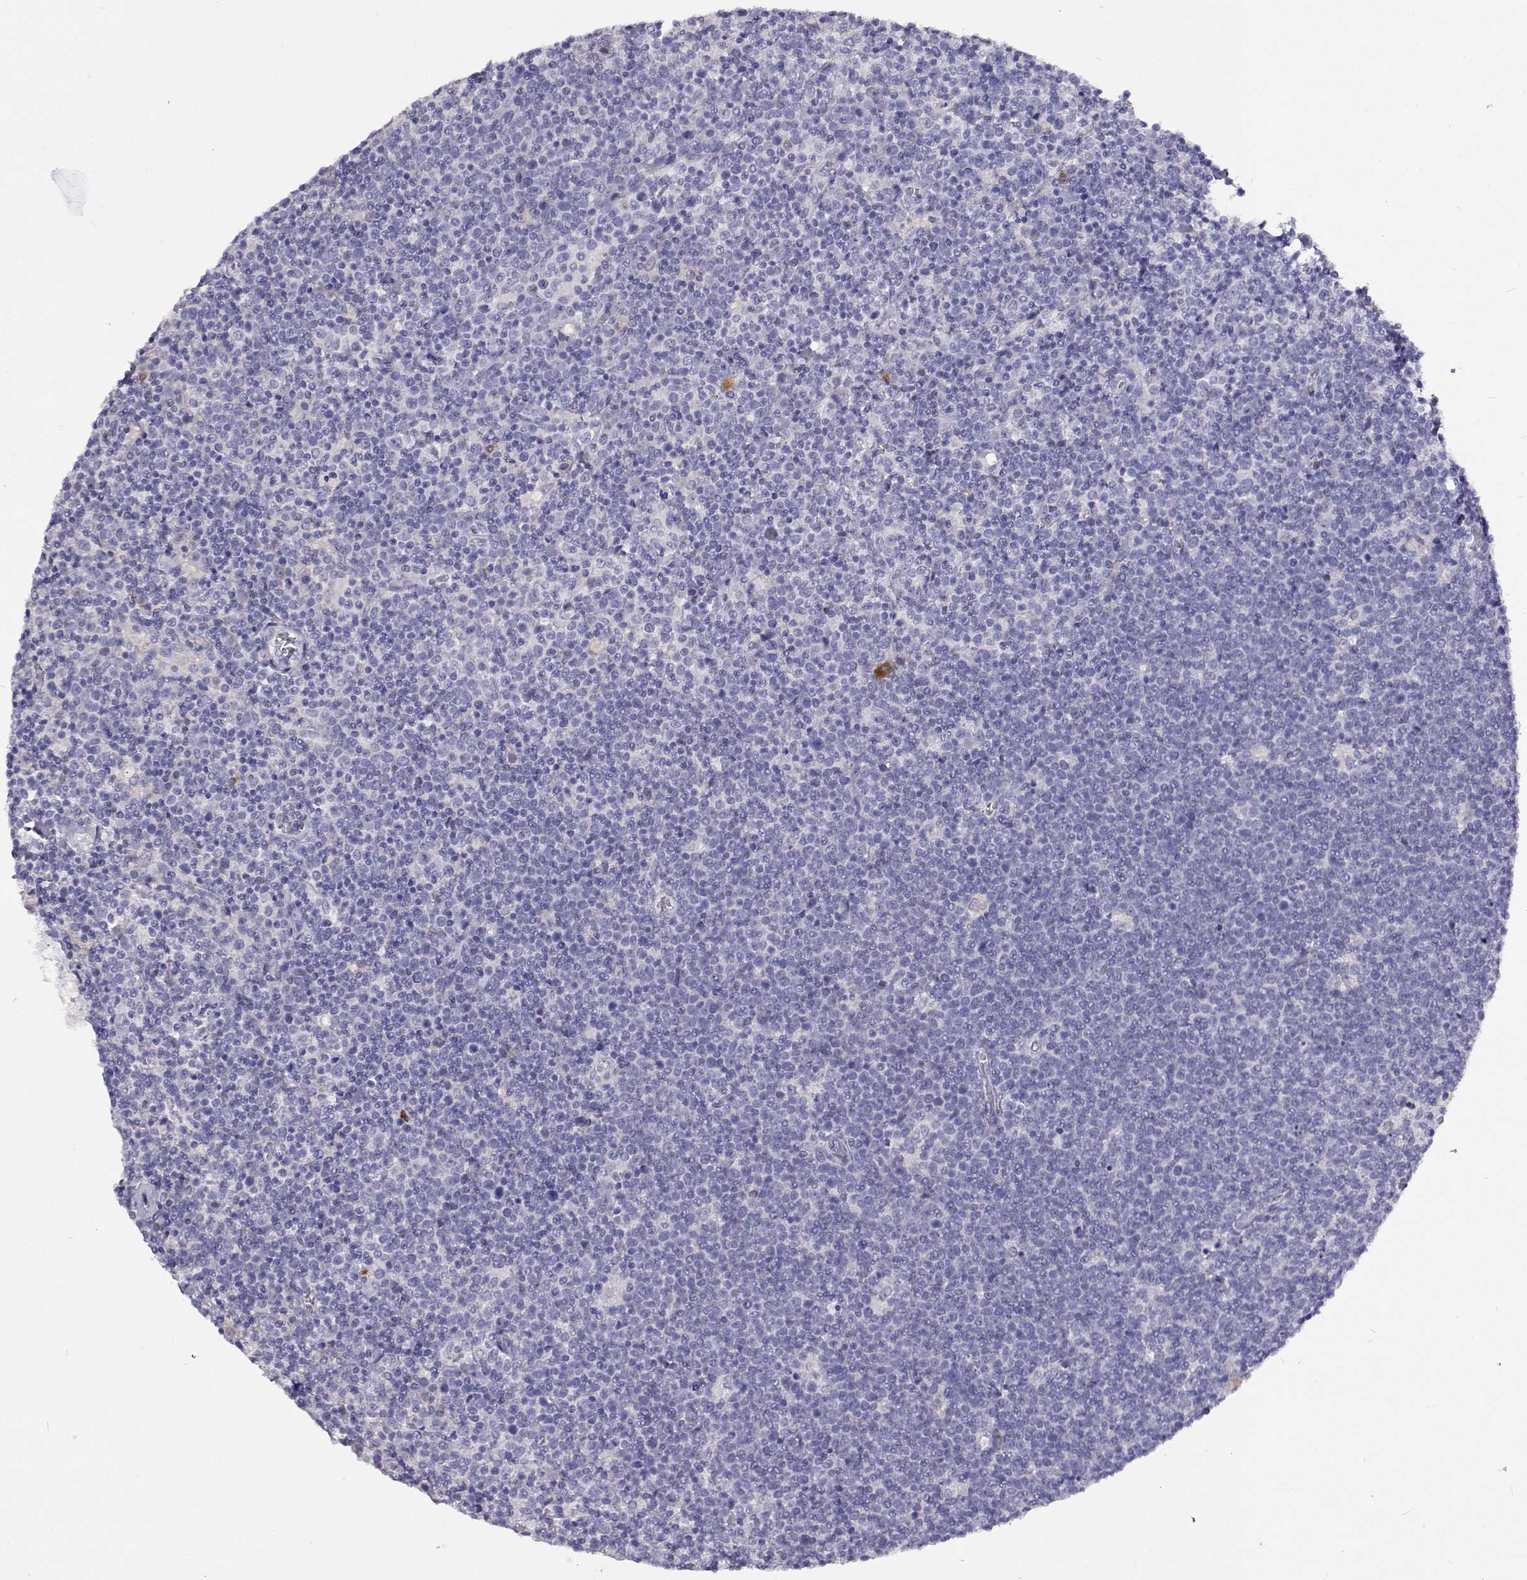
{"staining": {"intensity": "negative", "quantity": "none", "location": "none"}, "tissue": "lymphoma", "cell_type": "Tumor cells", "image_type": "cancer", "snomed": [{"axis": "morphology", "description": "Malignant lymphoma, non-Hodgkin's type, High grade"}, {"axis": "topography", "description": "Lymph node"}], "caption": "This is an IHC histopathology image of human high-grade malignant lymphoma, non-Hodgkin's type. There is no staining in tumor cells.", "gene": "CFAP44", "patient": {"sex": "male", "age": 61}}